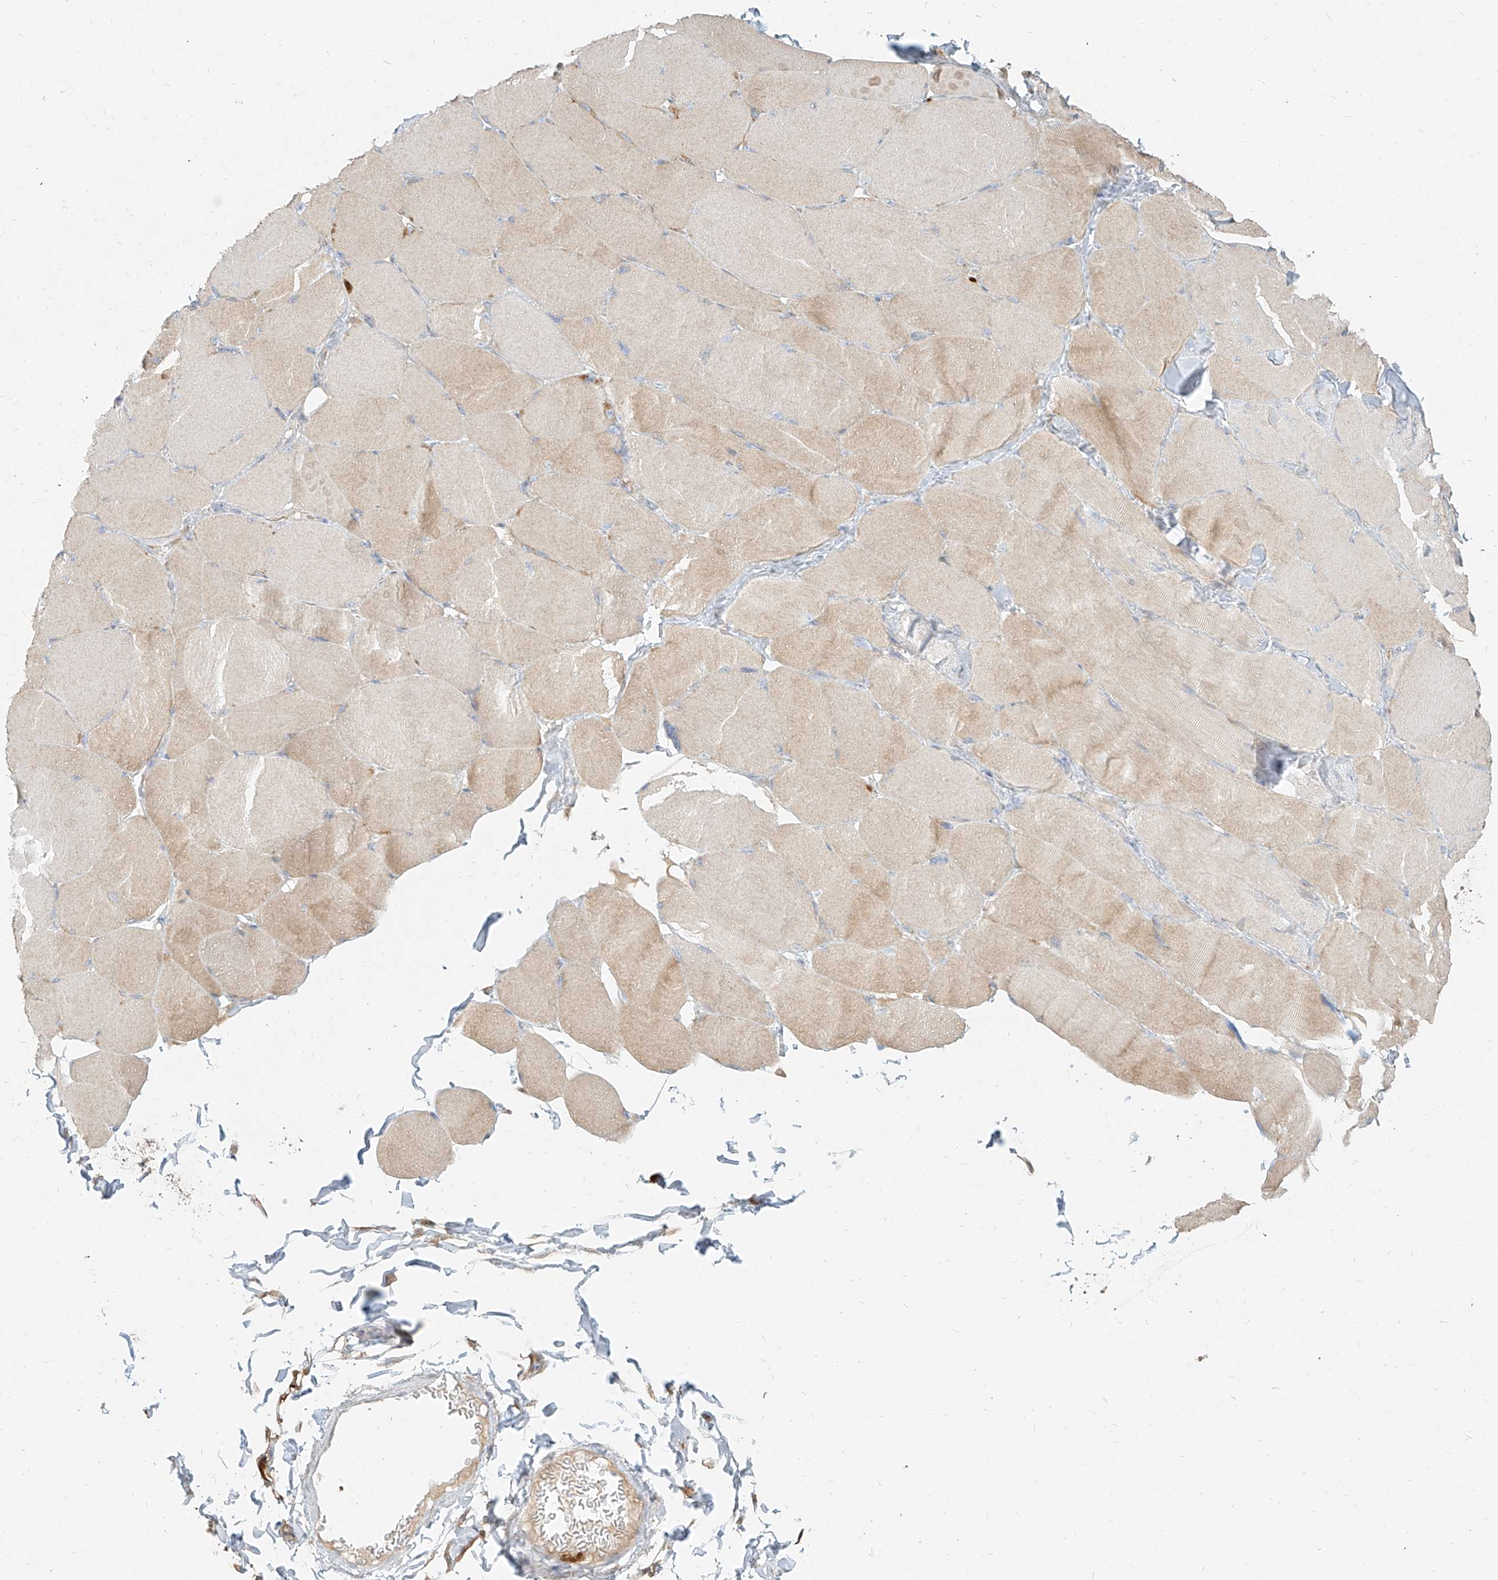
{"staining": {"intensity": "moderate", "quantity": "<25%", "location": "cytoplasmic/membranous"}, "tissue": "skeletal muscle", "cell_type": "Myocytes", "image_type": "normal", "snomed": [{"axis": "morphology", "description": "Normal tissue, NOS"}, {"axis": "topography", "description": "Skin"}, {"axis": "topography", "description": "Skeletal muscle"}], "caption": "An immunohistochemistry micrograph of benign tissue is shown. Protein staining in brown shows moderate cytoplasmic/membranous positivity in skeletal muscle within myocytes.", "gene": "PGD", "patient": {"sex": "male", "age": 83}}